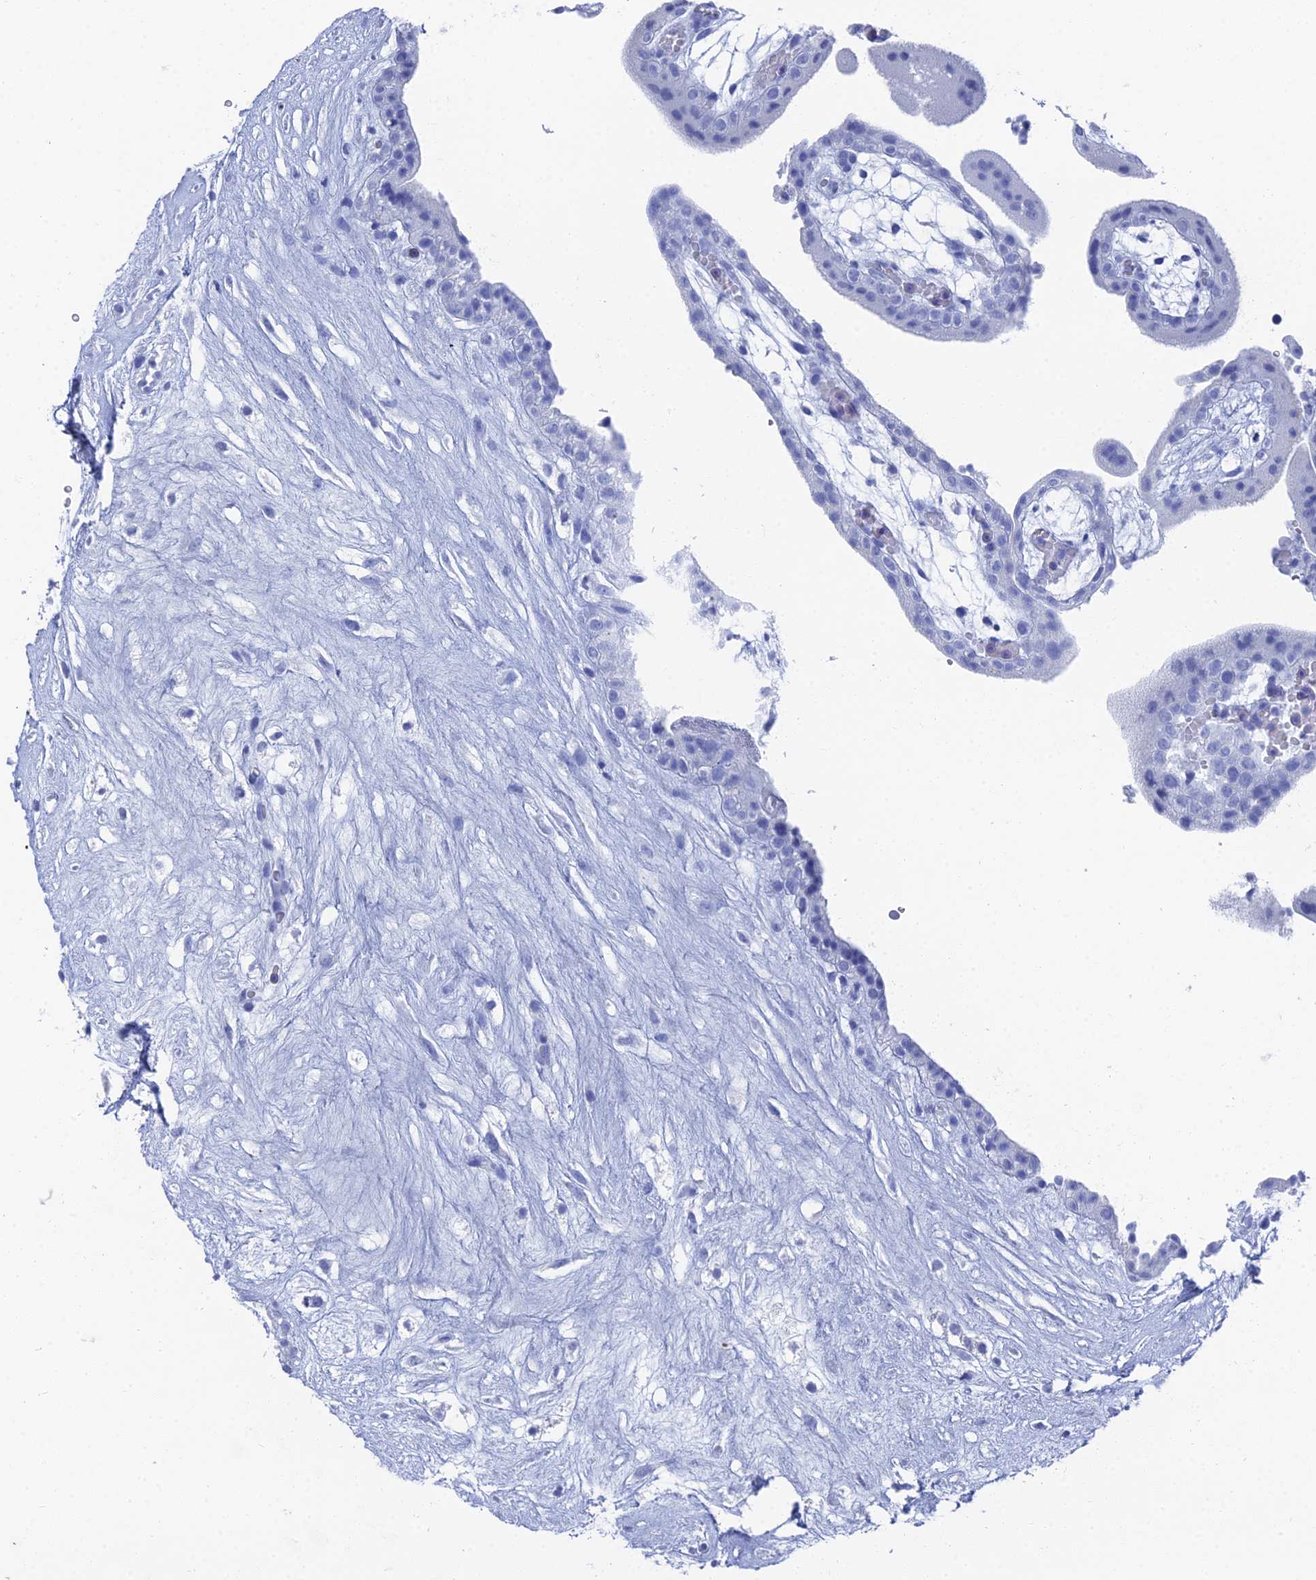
{"staining": {"intensity": "negative", "quantity": "none", "location": "none"}, "tissue": "placenta", "cell_type": "Decidual cells", "image_type": "normal", "snomed": [{"axis": "morphology", "description": "Normal tissue, NOS"}, {"axis": "topography", "description": "Placenta"}], "caption": "A photomicrograph of placenta stained for a protein shows no brown staining in decidual cells. The staining is performed using DAB brown chromogen with nuclei counter-stained in using hematoxylin.", "gene": "ENPP3", "patient": {"sex": "female", "age": 18}}